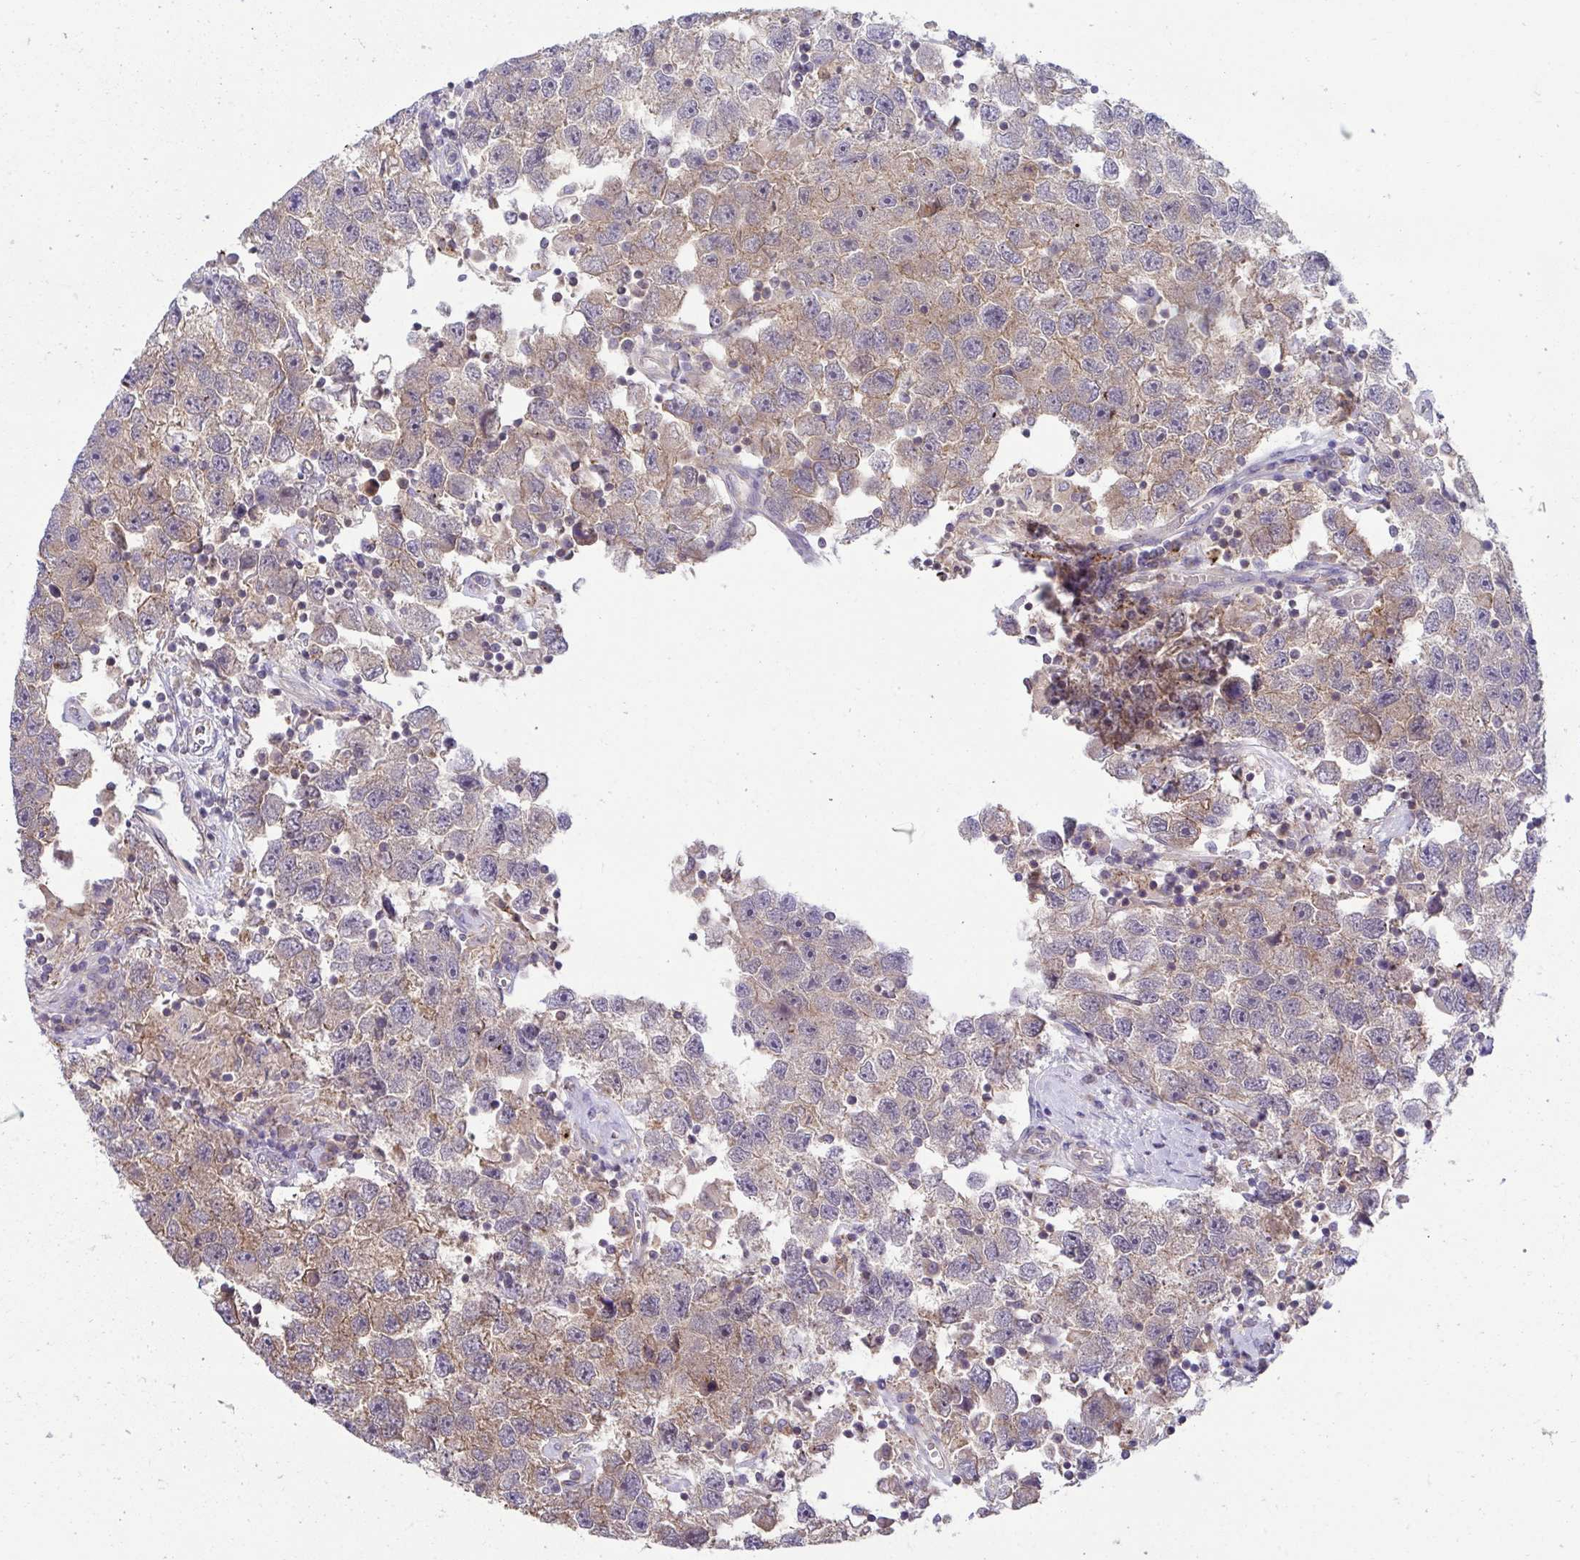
{"staining": {"intensity": "weak", "quantity": ">75%", "location": "cytoplasmic/membranous"}, "tissue": "testis cancer", "cell_type": "Tumor cells", "image_type": "cancer", "snomed": [{"axis": "morphology", "description": "Seminoma, NOS"}, {"axis": "topography", "description": "Testis"}], "caption": "A histopathology image of testis cancer stained for a protein displays weak cytoplasmic/membranous brown staining in tumor cells.", "gene": "IST1", "patient": {"sex": "male", "age": 26}}